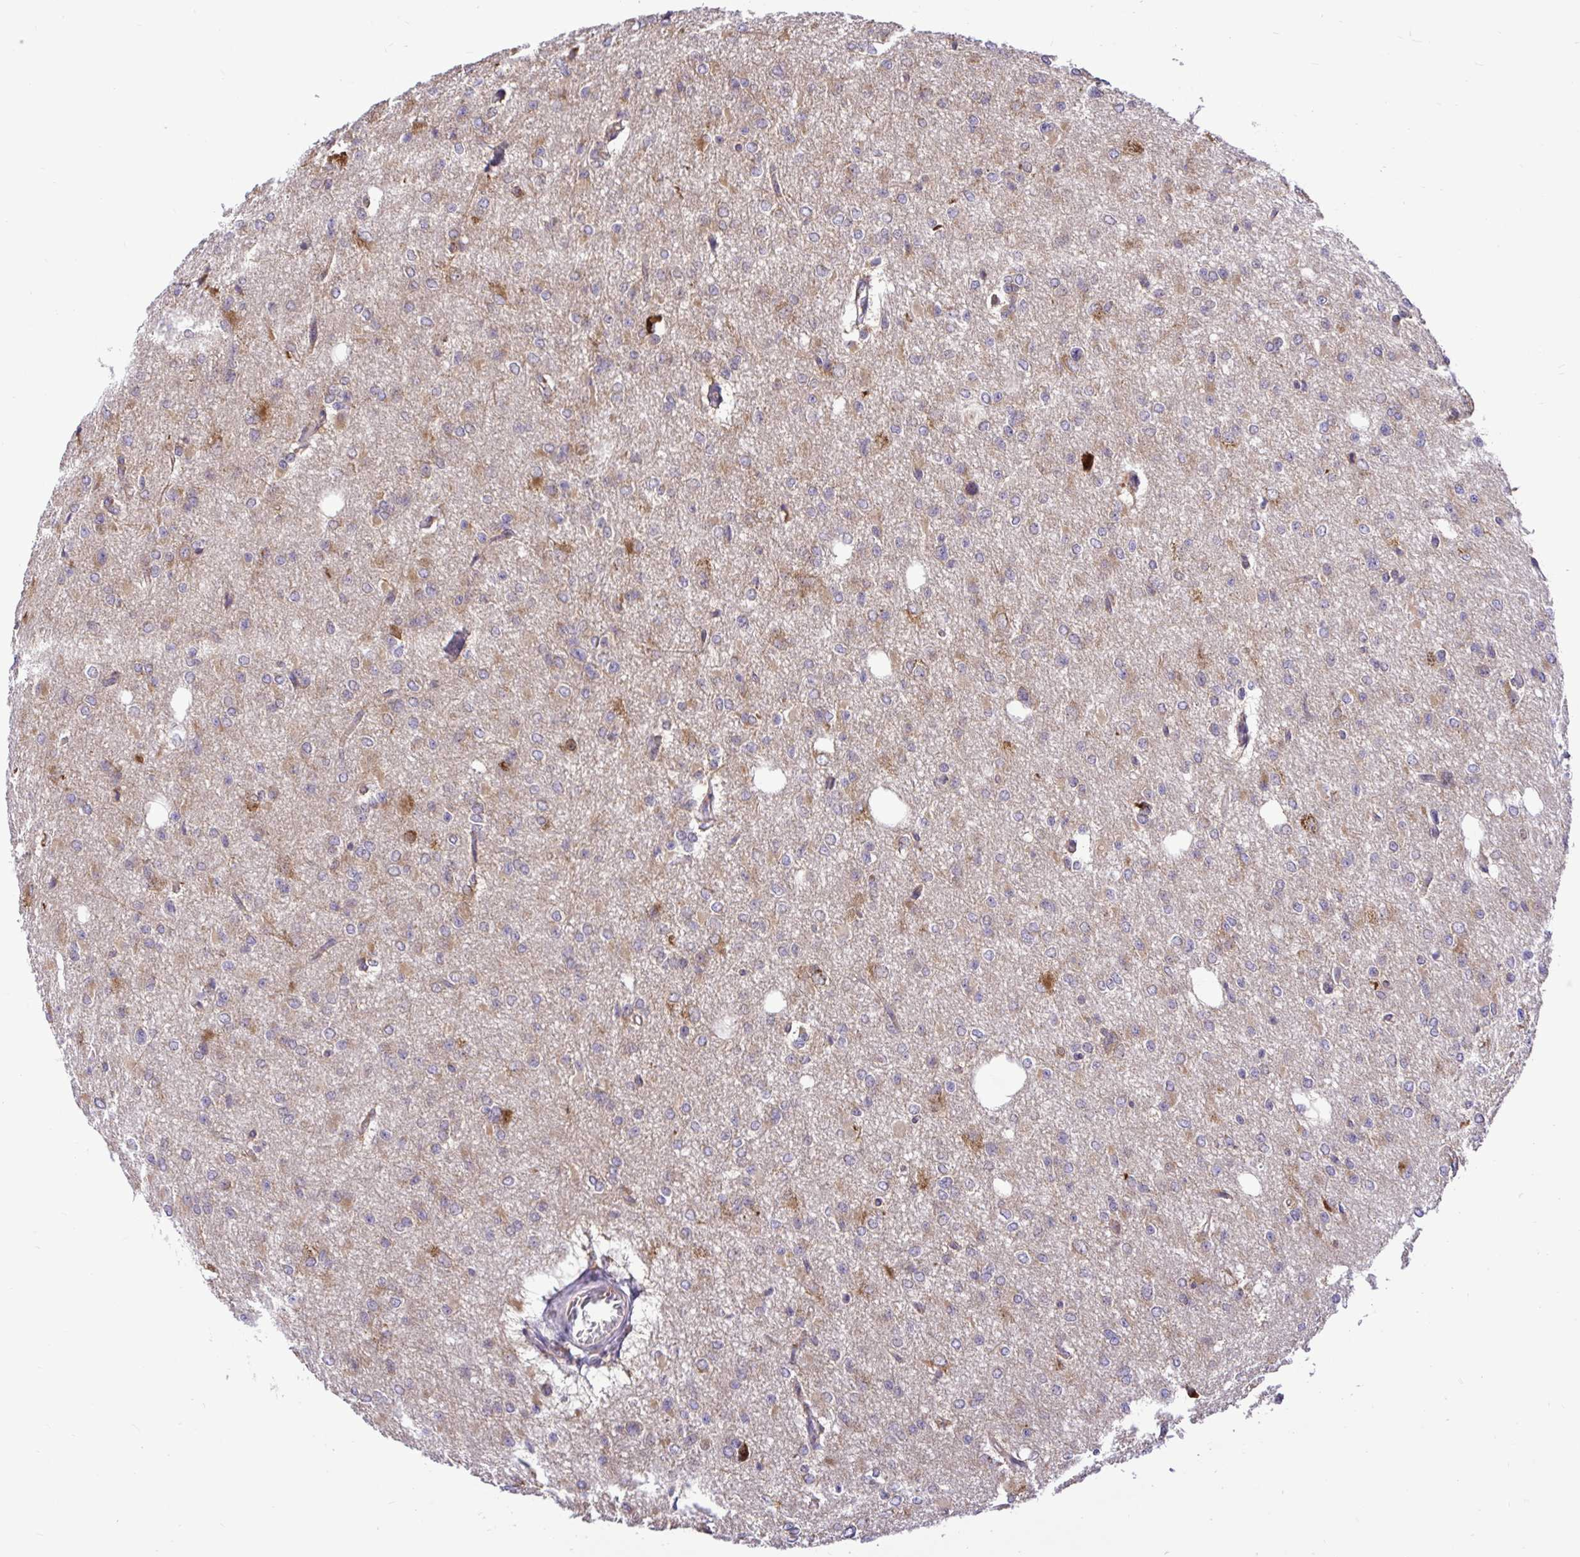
{"staining": {"intensity": "moderate", "quantity": "<25%", "location": "cytoplasmic/membranous"}, "tissue": "glioma", "cell_type": "Tumor cells", "image_type": "cancer", "snomed": [{"axis": "morphology", "description": "Glioma, malignant, Low grade"}, {"axis": "topography", "description": "Brain"}], "caption": "Moderate cytoplasmic/membranous positivity for a protein is seen in about <25% of tumor cells of glioma using immunohistochemistry (IHC).", "gene": "VTI1B", "patient": {"sex": "male", "age": 26}}